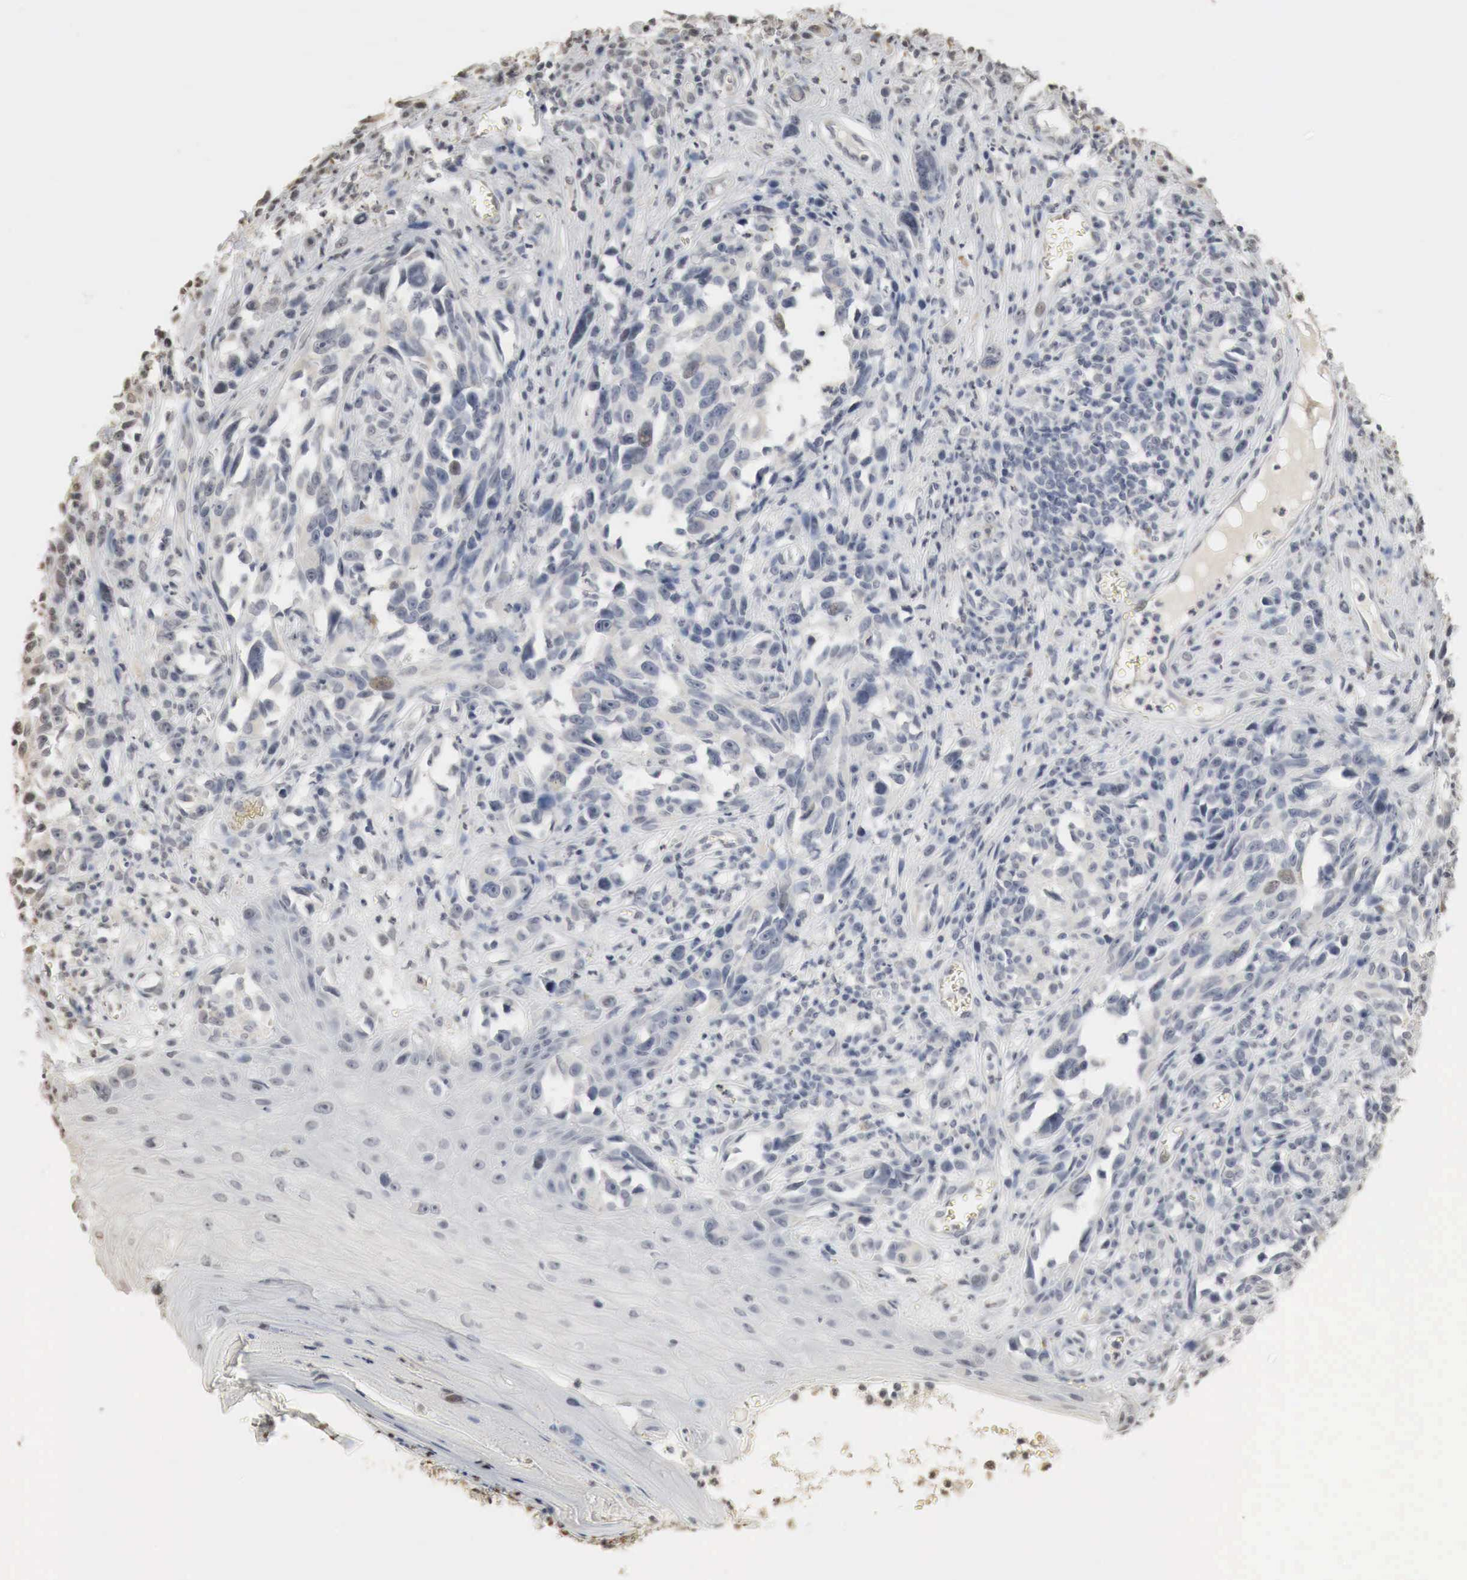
{"staining": {"intensity": "weak", "quantity": "<25%", "location": "nuclear"}, "tissue": "melanoma", "cell_type": "Tumor cells", "image_type": "cancer", "snomed": [{"axis": "morphology", "description": "Malignant melanoma, NOS"}, {"axis": "topography", "description": "Skin"}], "caption": "An image of malignant melanoma stained for a protein shows no brown staining in tumor cells.", "gene": "ERBB4", "patient": {"sex": "female", "age": 82}}